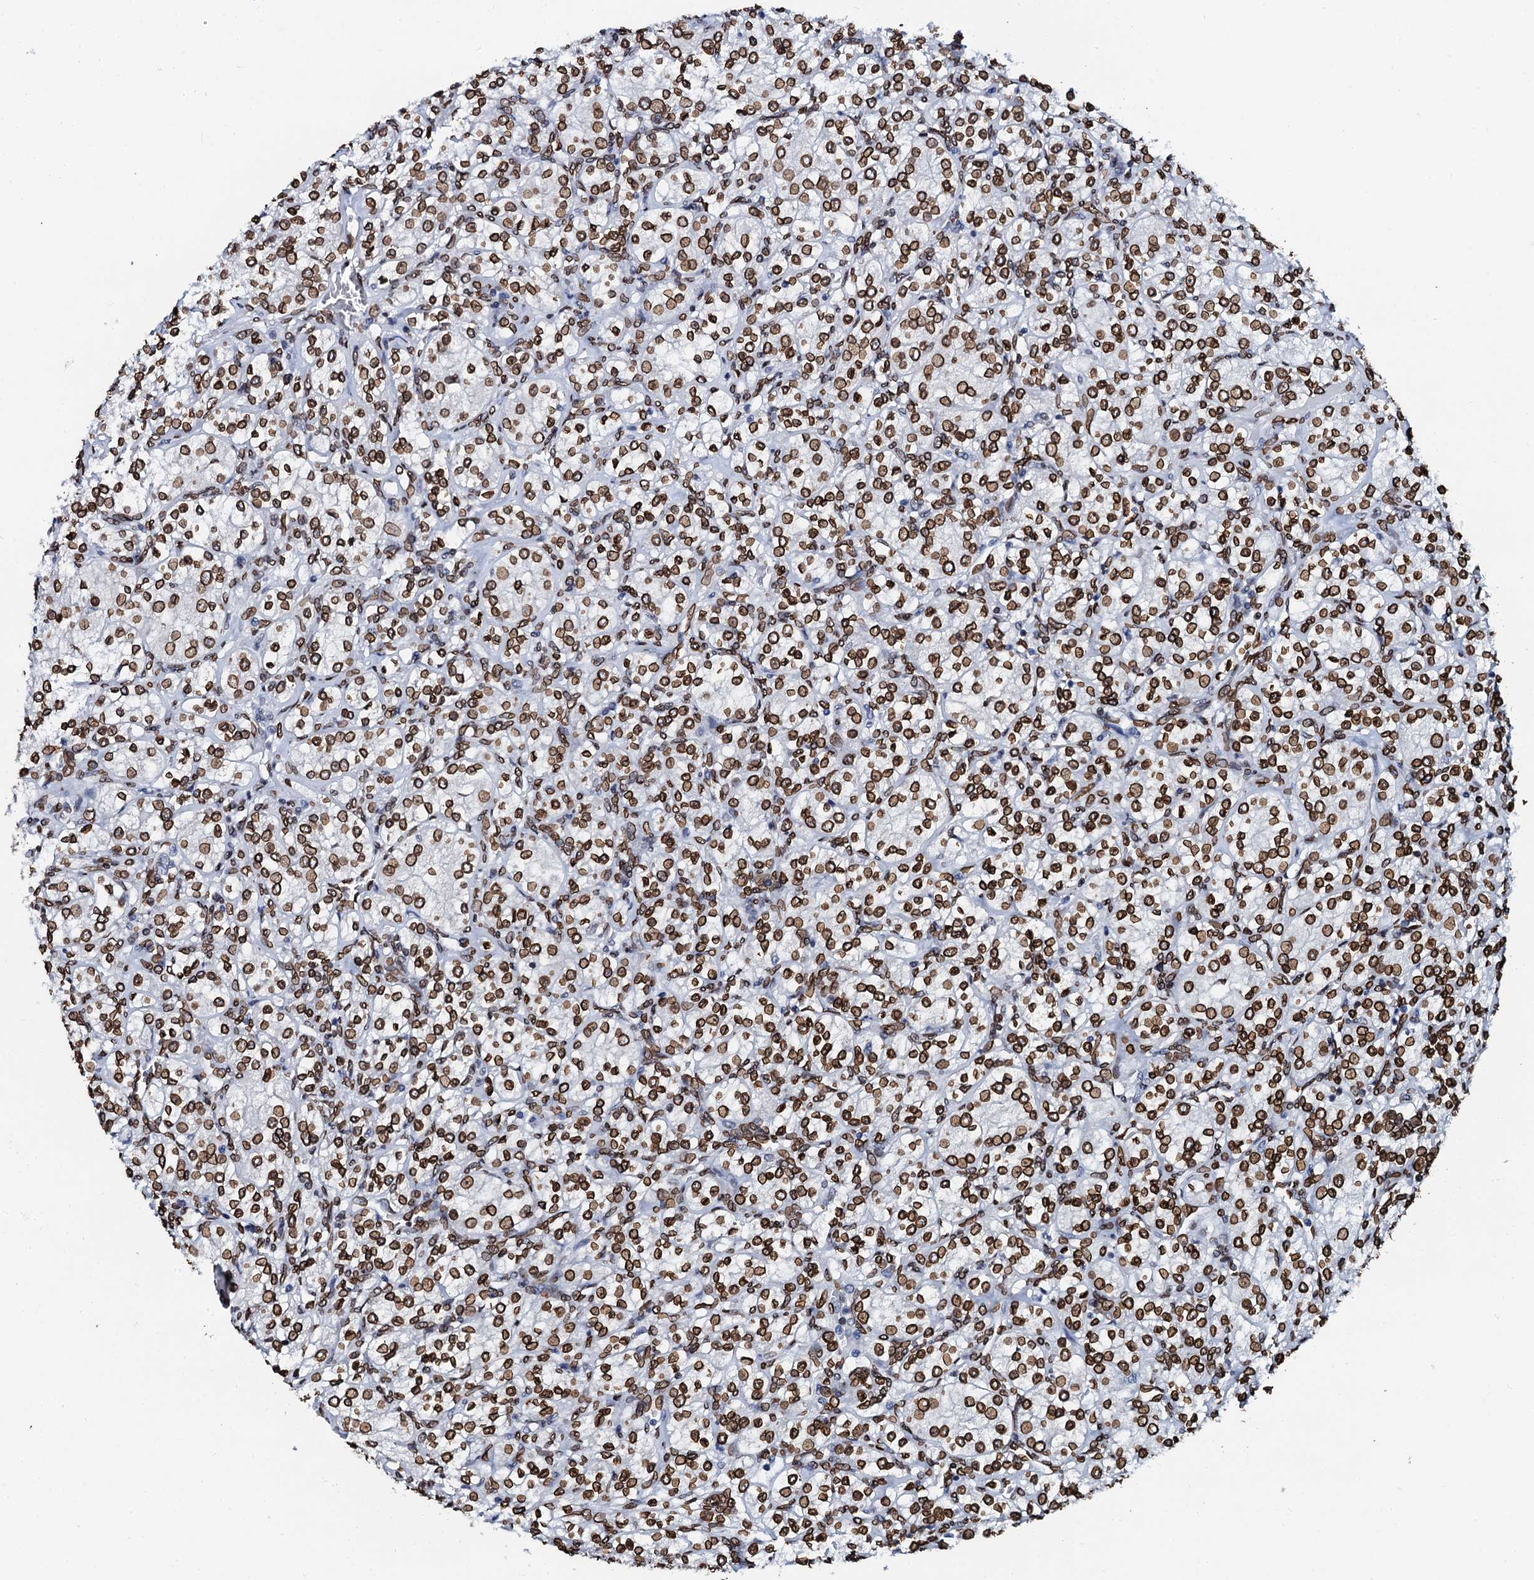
{"staining": {"intensity": "strong", "quantity": ">75%", "location": "nuclear"}, "tissue": "renal cancer", "cell_type": "Tumor cells", "image_type": "cancer", "snomed": [{"axis": "morphology", "description": "Adenocarcinoma, NOS"}, {"axis": "topography", "description": "Kidney"}], "caption": "Immunohistochemistry (IHC) photomicrograph of neoplastic tissue: adenocarcinoma (renal) stained using IHC displays high levels of strong protein expression localized specifically in the nuclear of tumor cells, appearing as a nuclear brown color.", "gene": "KATNAL2", "patient": {"sex": "male", "age": 77}}